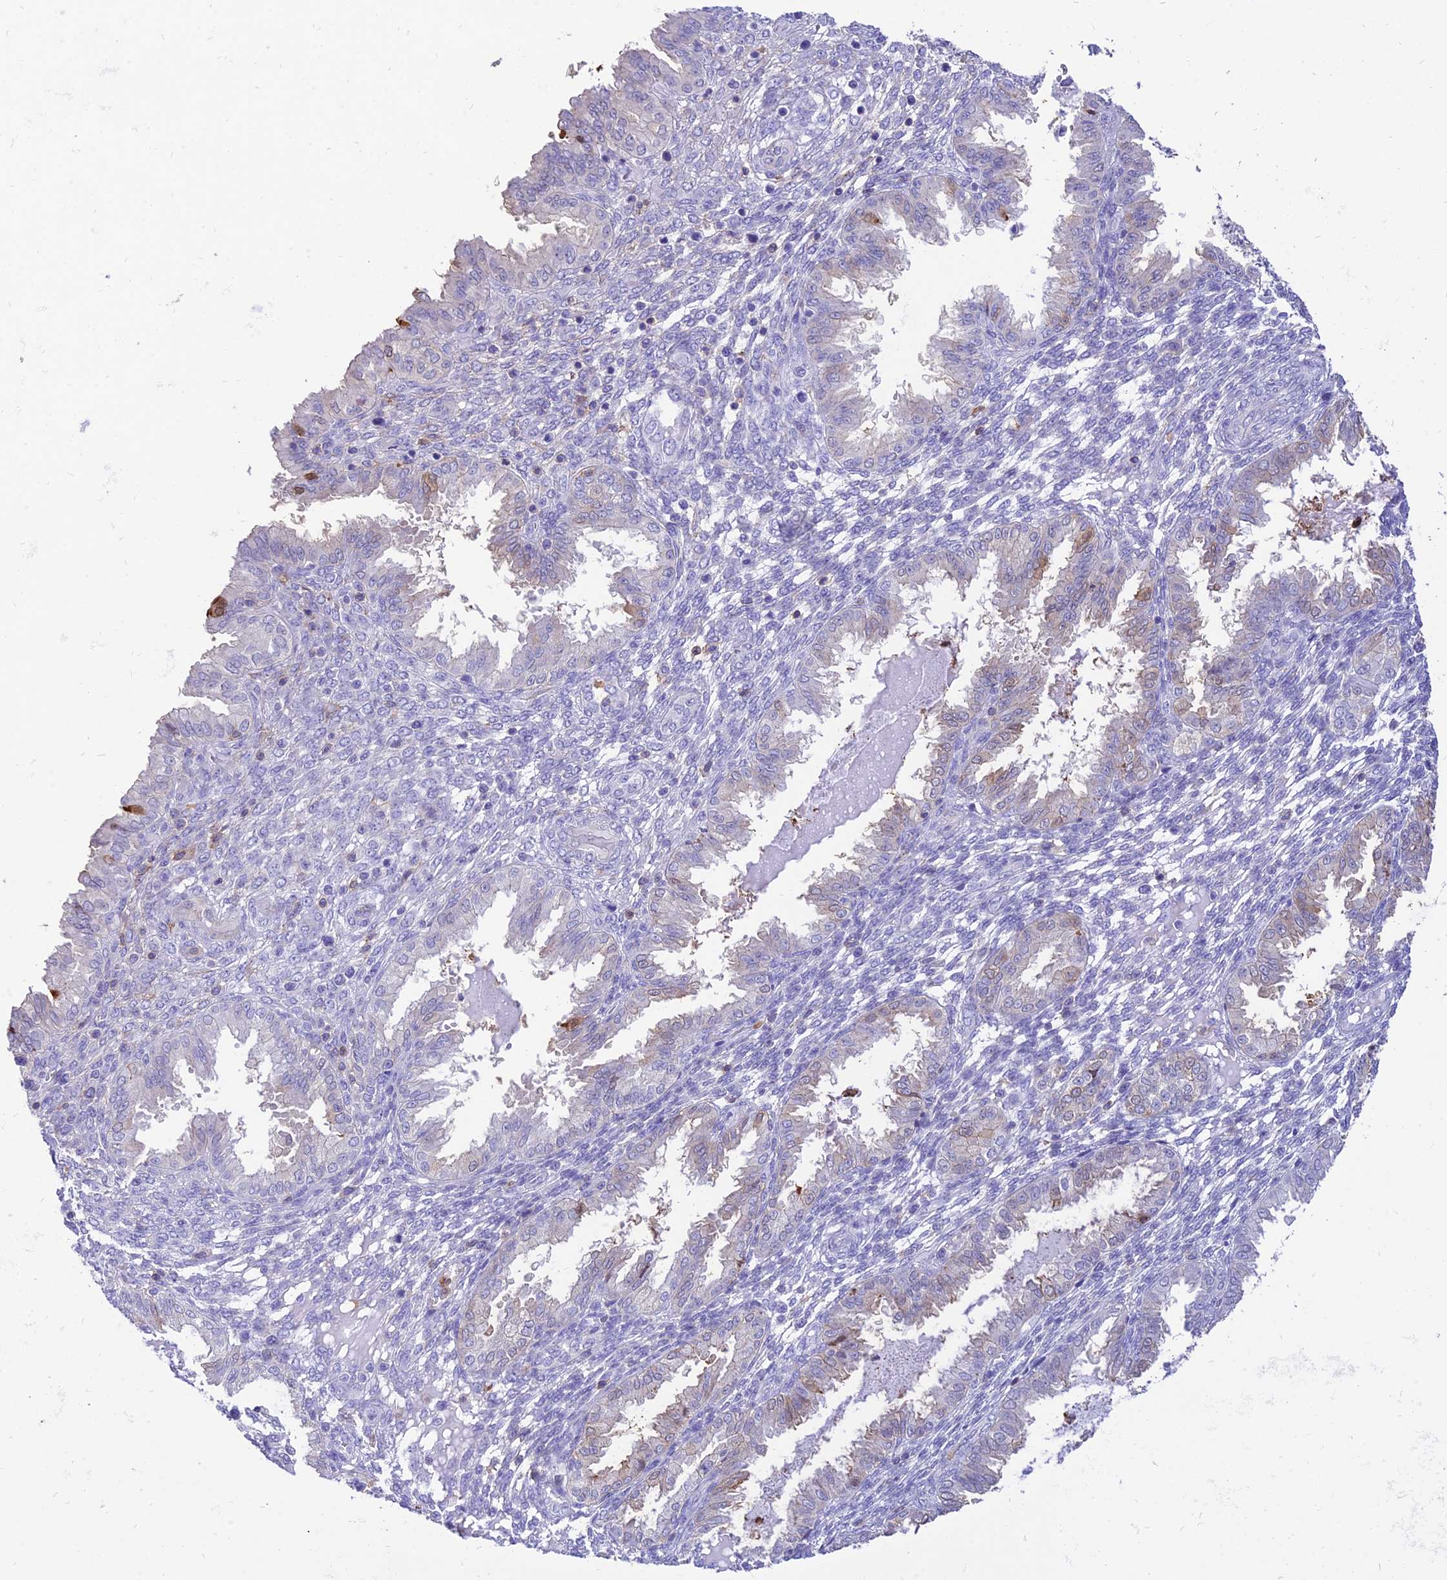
{"staining": {"intensity": "negative", "quantity": "none", "location": "none"}, "tissue": "endometrium", "cell_type": "Cells in endometrial stroma", "image_type": "normal", "snomed": [{"axis": "morphology", "description": "Normal tissue, NOS"}, {"axis": "topography", "description": "Endometrium"}], "caption": "This is an IHC histopathology image of benign human endometrium. There is no staining in cells in endometrial stroma.", "gene": "SREK1IP1", "patient": {"sex": "female", "age": 33}}